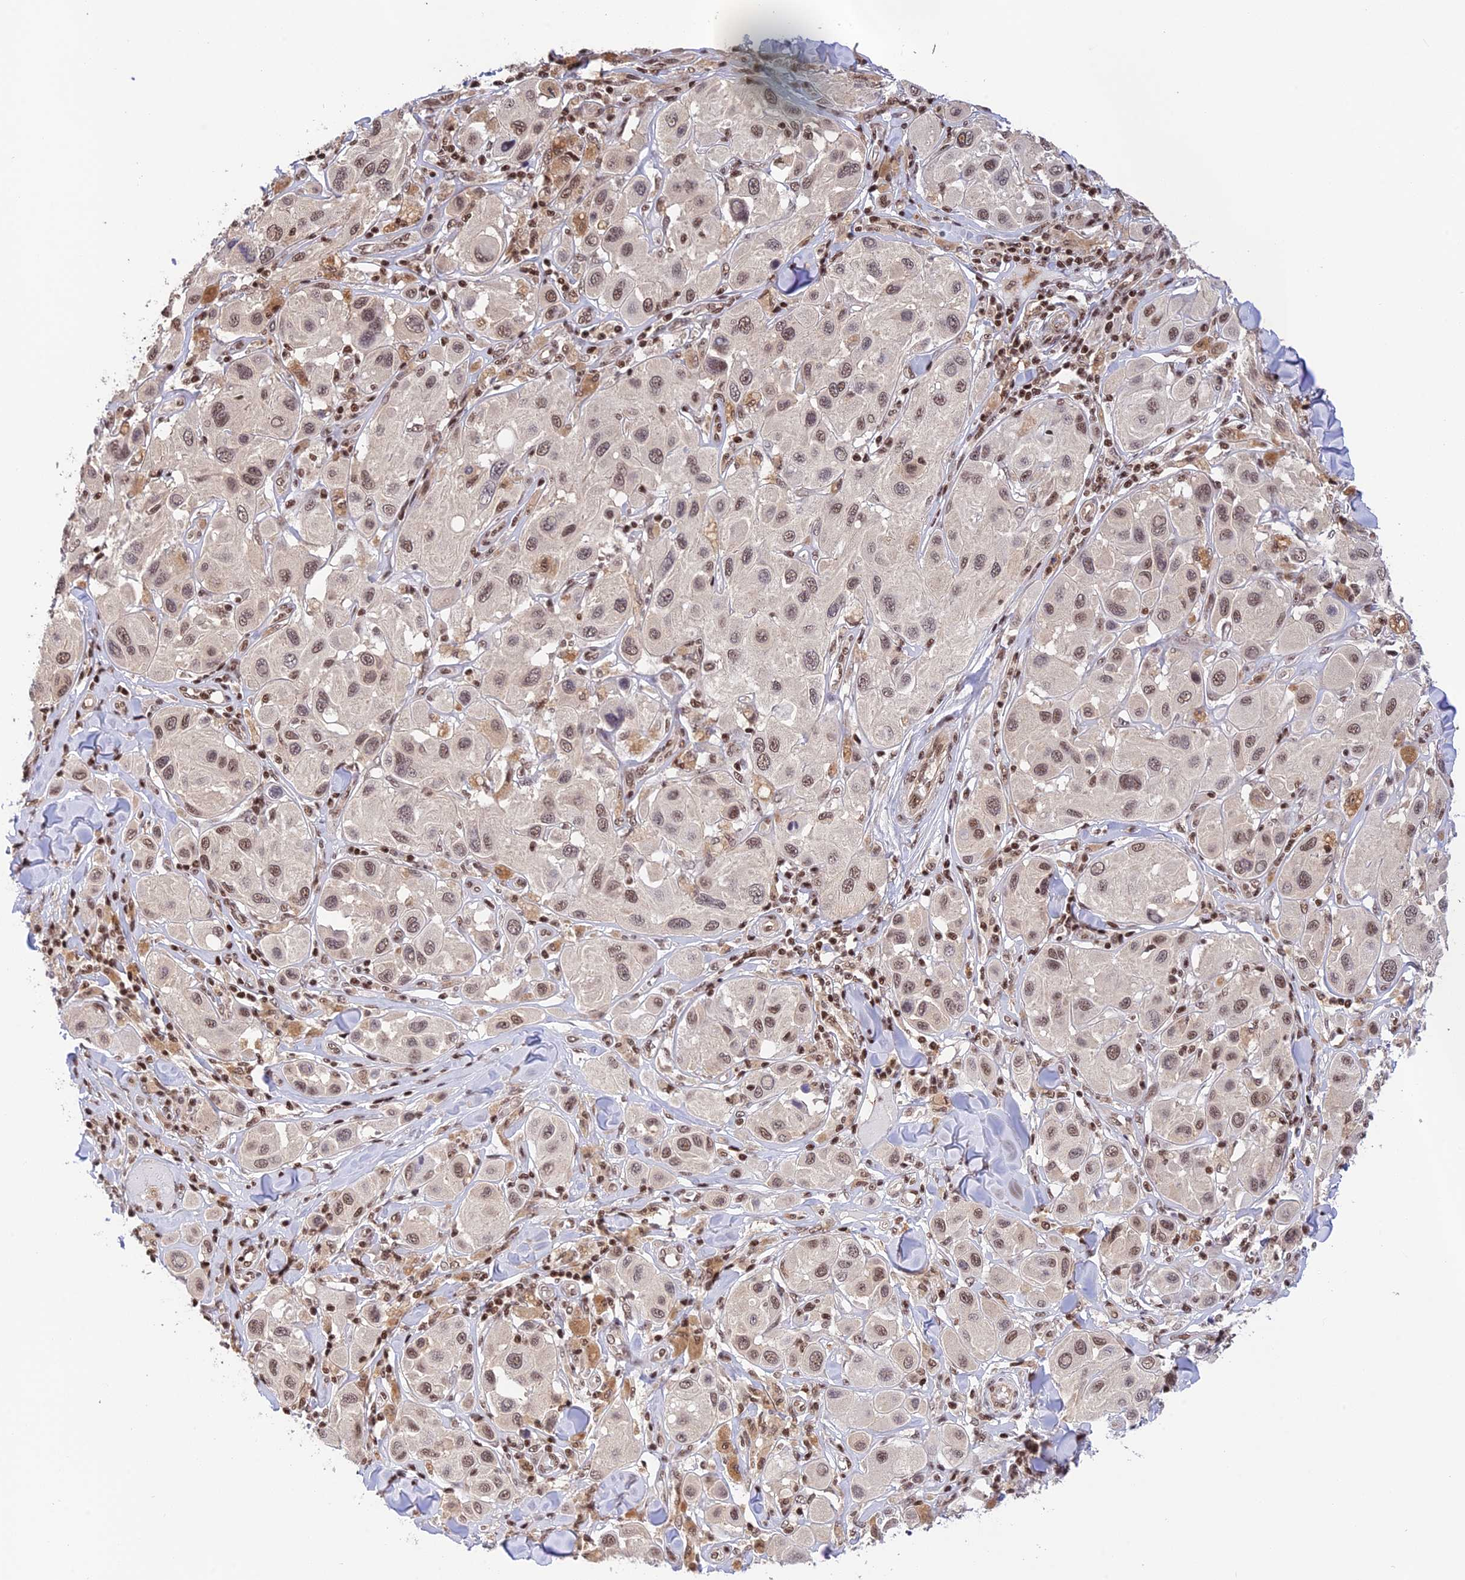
{"staining": {"intensity": "moderate", "quantity": ">75%", "location": "nuclear"}, "tissue": "melanoma", "cell_type": "Tumor cells", "image_type": "cancer", "snomed": [{"axis": "morphology", "description": "Malignant melanoma, Metastatic site"}, {"axis": "topography", "description": "Skin"}], "caption": "This photomicrograph displays immunohistochemistry (IHC) staining of human malignant melanoma (metastatic site), with medium moderate nuclear expression in approximately >75% of tumor cells.", "gene": "THAP11", "patient": {"sex": "male", "age": 41}}